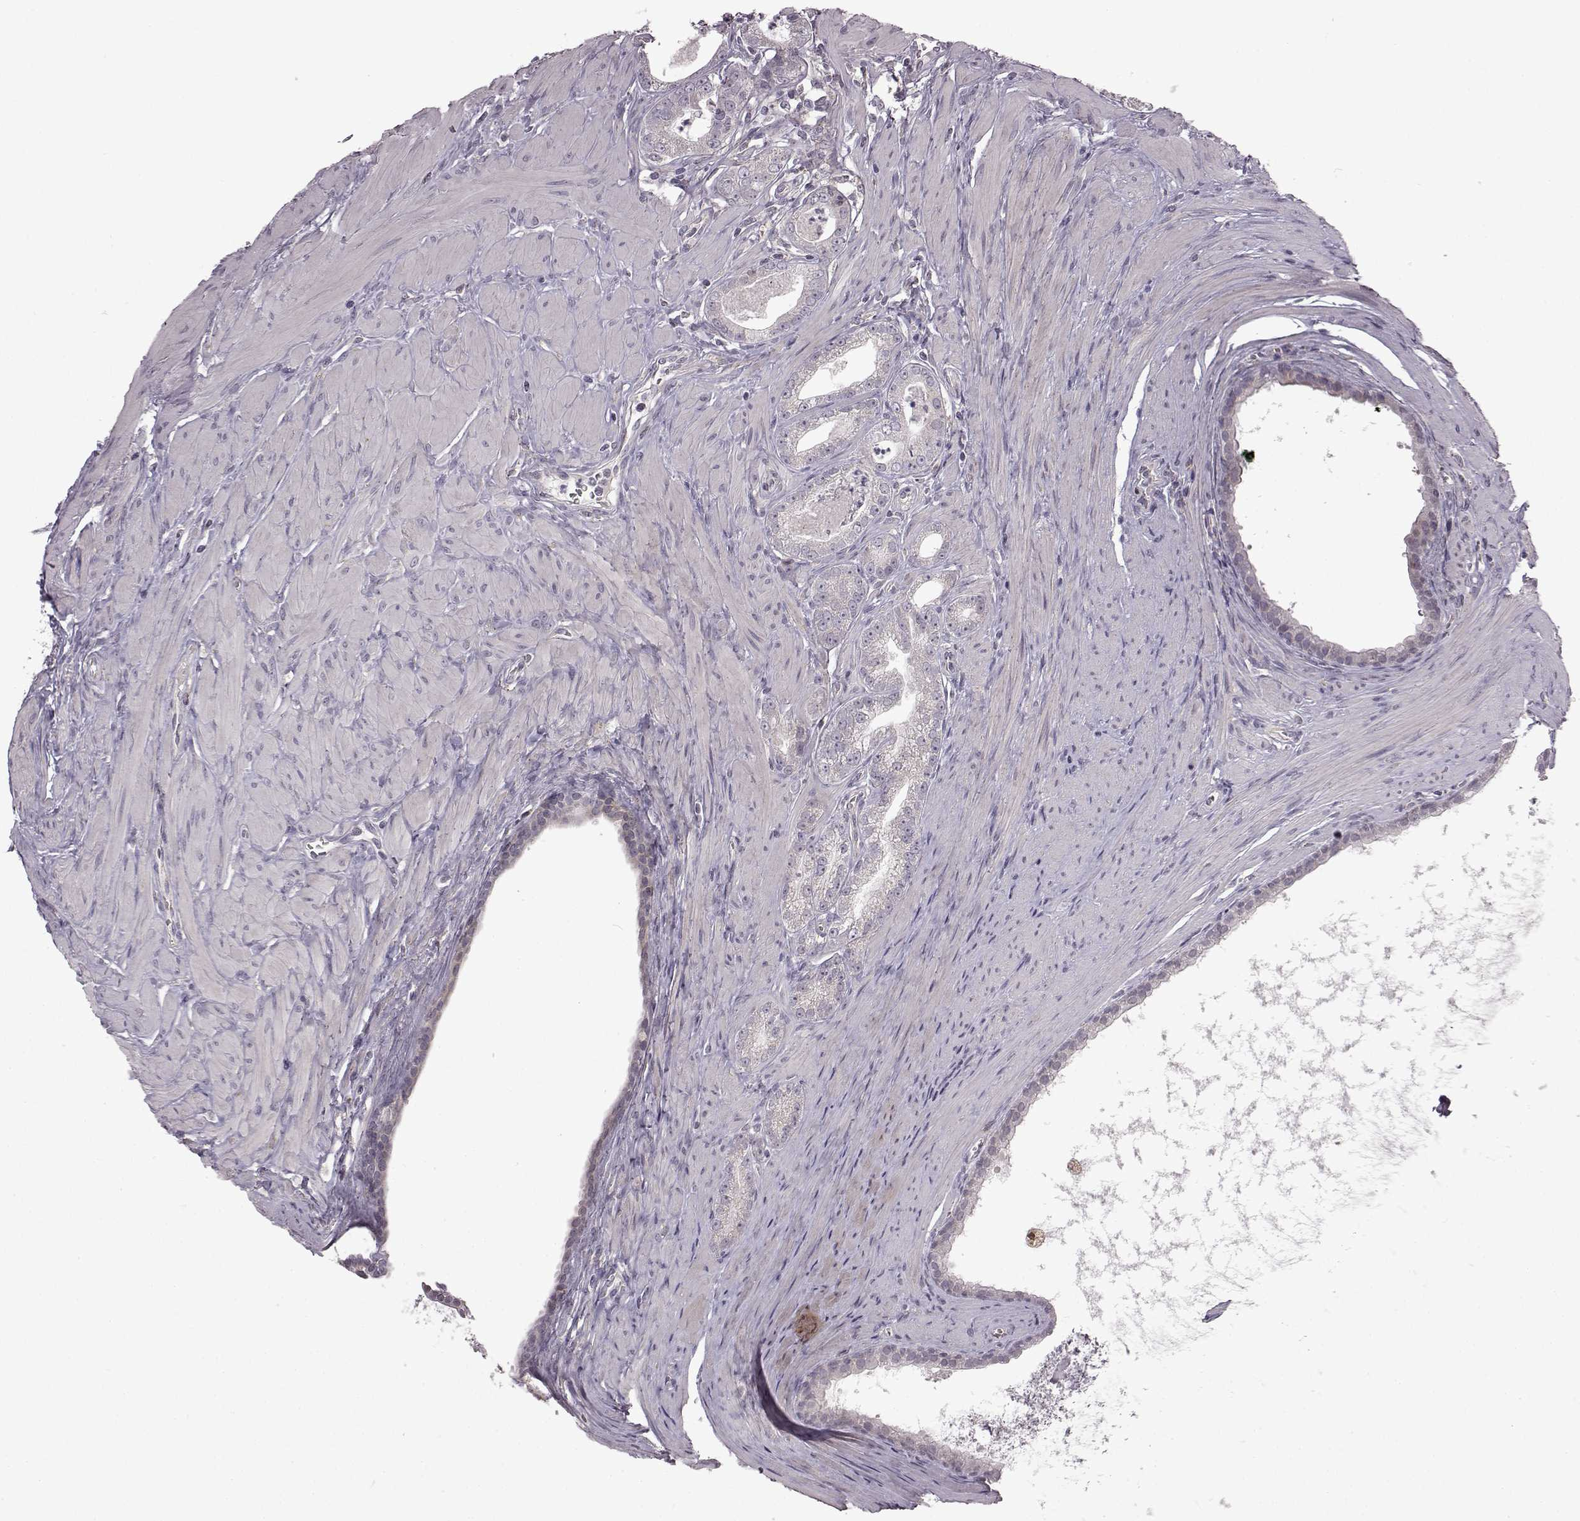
{"staining": {"intensity": "negative", "quantity": "none", "location": "none"}, "tissue": "prostate cancer", "cell_type": "Tumor cells", "image_type": "cancer", "snomed": [{"axis": "morphology", "description": "Adenocarcinoma, NOS"}, {"axis": "topography", "description": "Prostate"}], "caption": "There is no significant expression in tumor cells of adenocarcinoma (prostate).", "gene": "B3GNT6", "patient": {"sex": "male", "age": 71}}